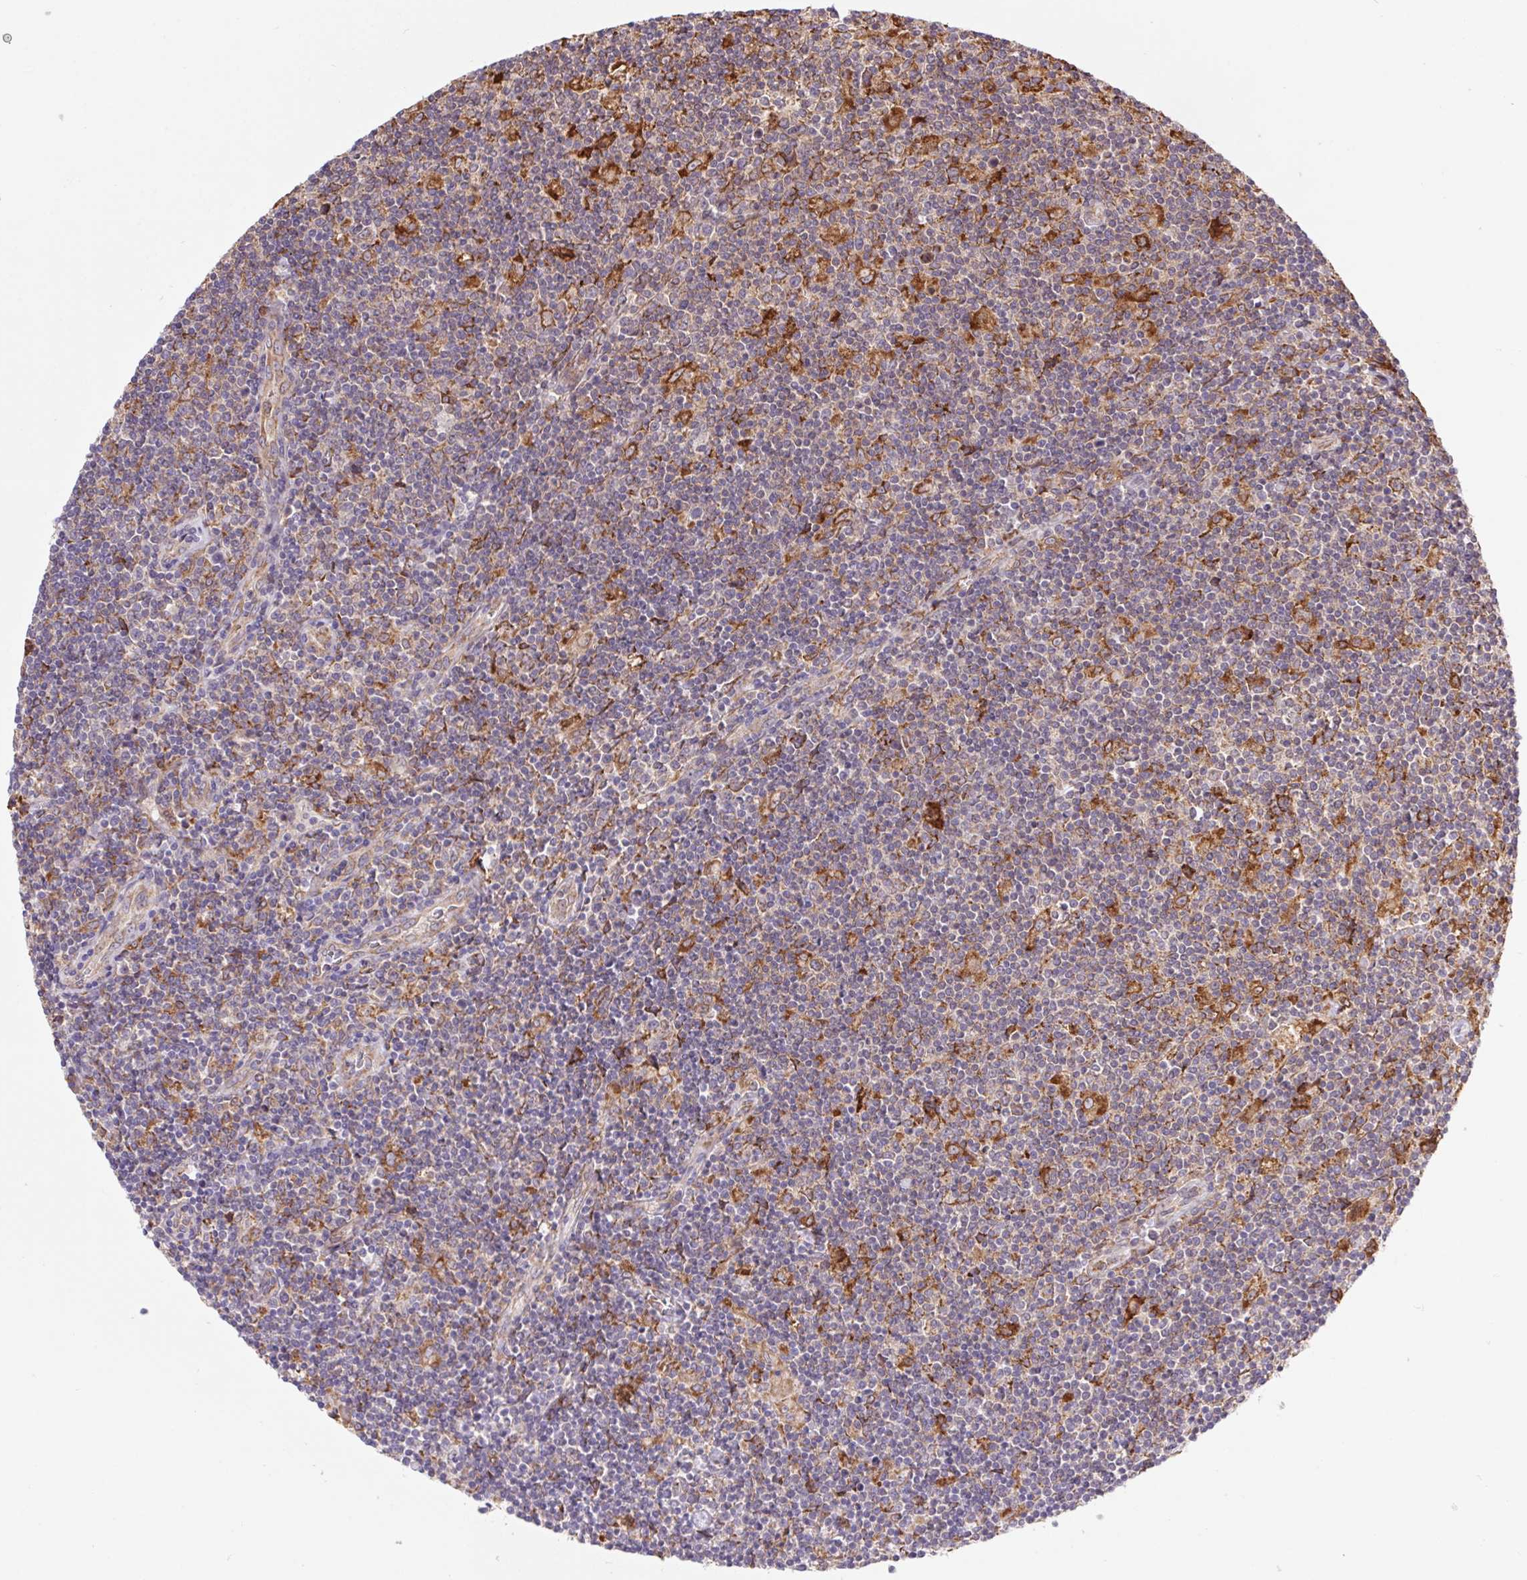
{"staining": {"intensity": "moderate", "quantity": "<25%", "location": "cytoplasmic/membranous"}, "tissue": "lymphoma", "cell_type": "Tumor cells", "image_type": "cancer", "snomed": [{"axis": "morphology", "description": "Hodgkin's disease, NOS"}, {"axis": "topography", "description": "Lymph node"}], "caption": "High-power microscopy captured an immunohistochemistry image of lymphoma, revealing moderate cytoplasmic/membranous expression in about <25% of tumor cells.", "gene": "KLHL20", "patient": {"sex": "male", "age": 40}}